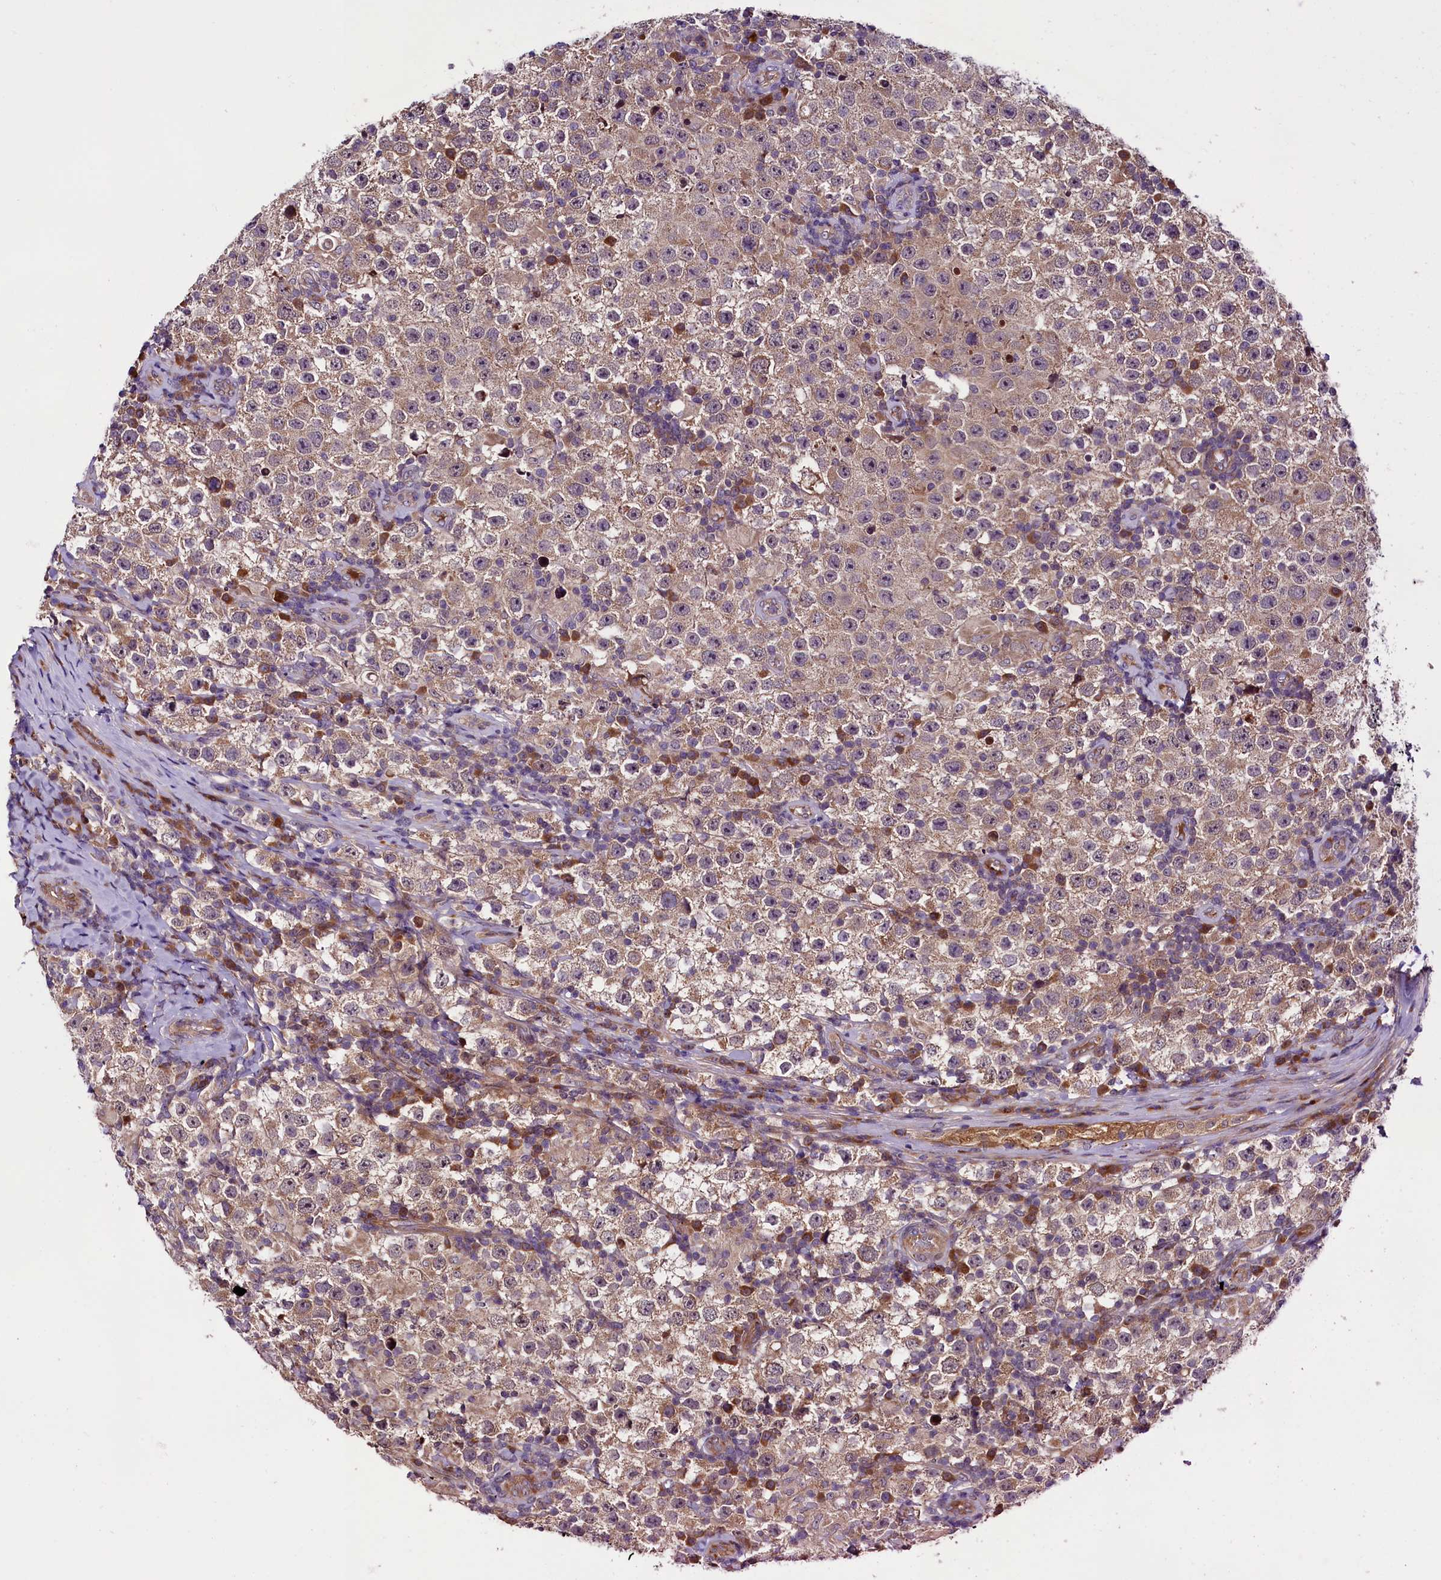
{"staining": {"intensity": "weak", "quantity": ">75%", "location": "cytoplasmic/membranous"}, "tissue": "testis cancer", "cell_type": "Tumor cells", "image_type": "cancer", "snomed": [{"axis": "morphology", "description": "Normal tissue, NOS"}, {"axis": "morphology", "description": "Urothelial carcinoma, High grade"}, {"axis": "morphology", "description": "Seminoma, NOS"}, {"axis": "morphology", "description": "Carcinoma, Embryonal, NOS"}, {"axis": "topography", "description": "Urinary bladder"}, {"axis": "topography", "description": "Testis"}], "caption": "Testis urothelial carcinoma (high-grade) stained for a protein exhibits weak cytoplasmic/membranous positivity in tumor cells.", "gene": "RPUSD2", "patient": {"sex": "male", "age": 41}}